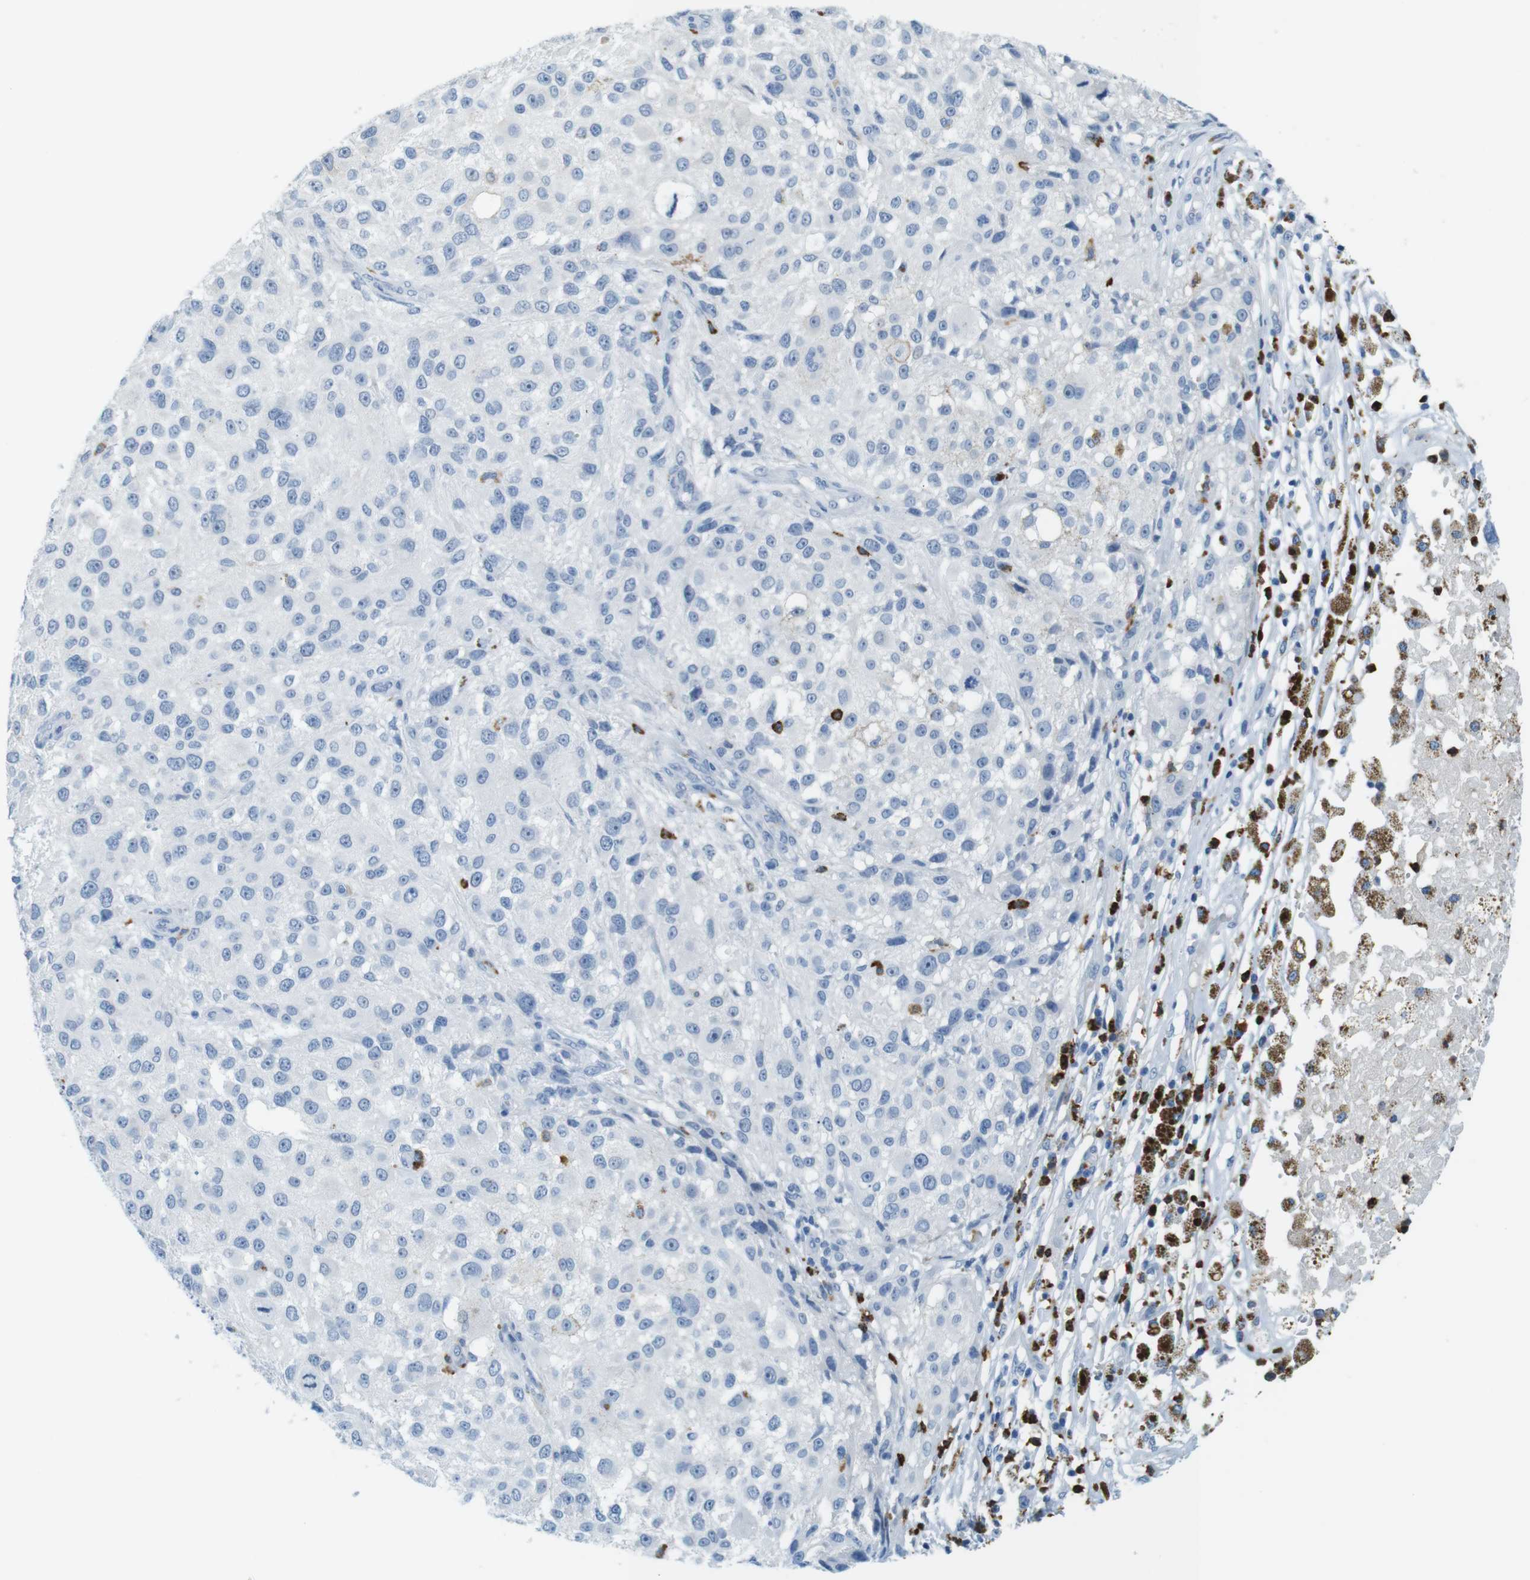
{"staining": {"intensity": "negative", "quantity": "none", "location": "none"}, "tissue": "melanoma", "cell_type": "Tumor cells", "image_type": "cancer", "snomed": [{"axis": "morphology", "description": "Necrosis, NOS"}, {"axis": "morphology", "description": "Malignant melanoma, NOS"}, {"axis": "topography", "description": "Skin"}], "caption": "The immunohistochemistry micrograph has no significant positivity in tumor cells of melanoma tissue.", "gene": "MCEMP1", "patient": {"sex": "female", "age": 87}}